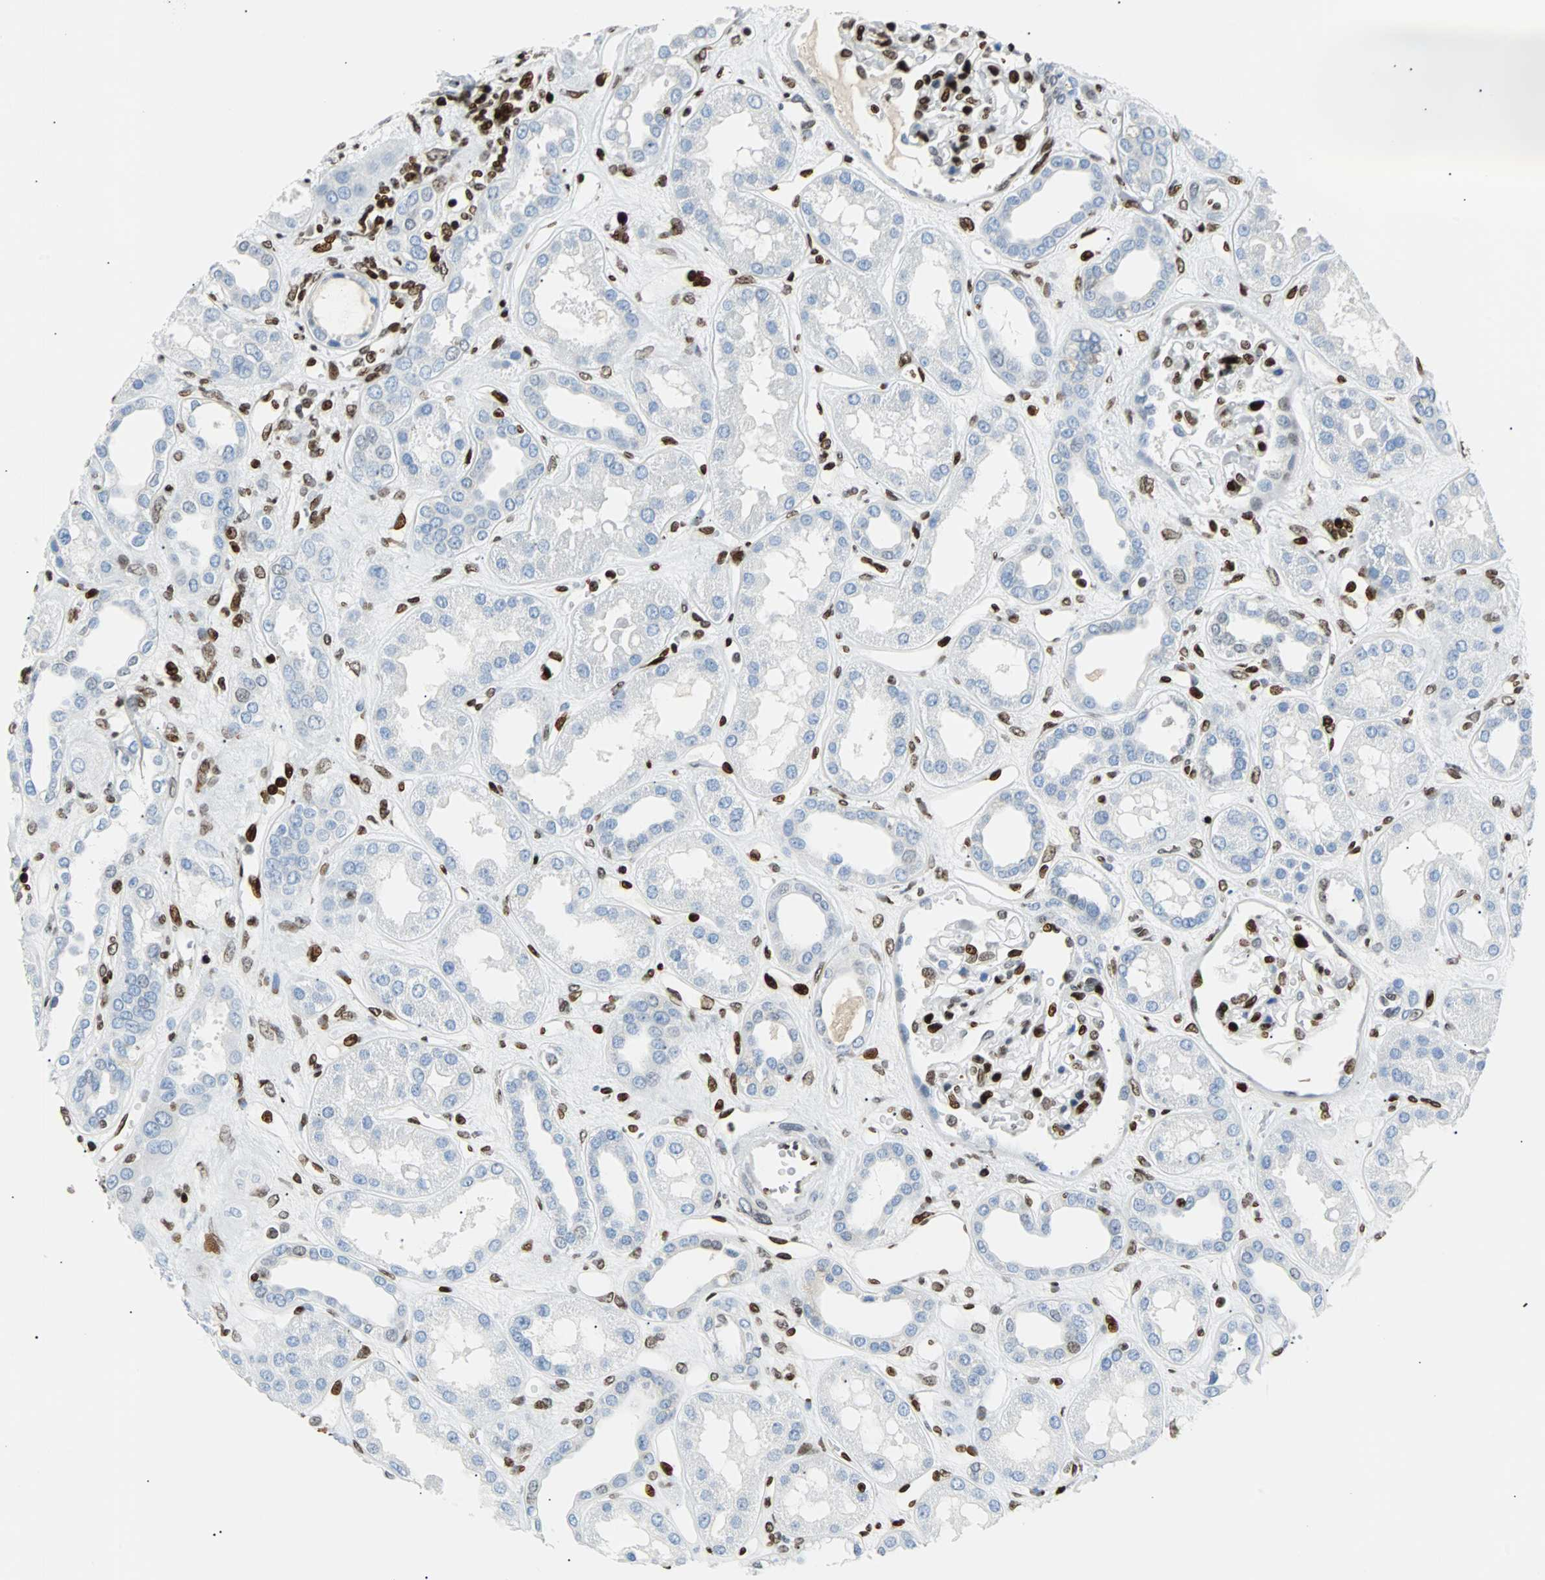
{"staining": {"intensity": "strong", "quantity": ">75%", "location": "nuclear"}, "tissue": "kidney", "cell_type": "Cells in glomeruli", "image_type": "normal", "snomed": [{"axis": "morphology", "description": "Normal tissue, NOS"}, {"axis": "topography", "description": "Kidney"}], "caption": "Immunohistochemistry (IHC) image of normal kidney: kidney stained using immunohistochemistry (IHC) displays high levels of strong protein expression localized specifically in the nuclear of cells in glomeruli, appearing as a nuclear brown color.", "gene": "ZNF131", "patient": {"sex": "male", "age": 59}}